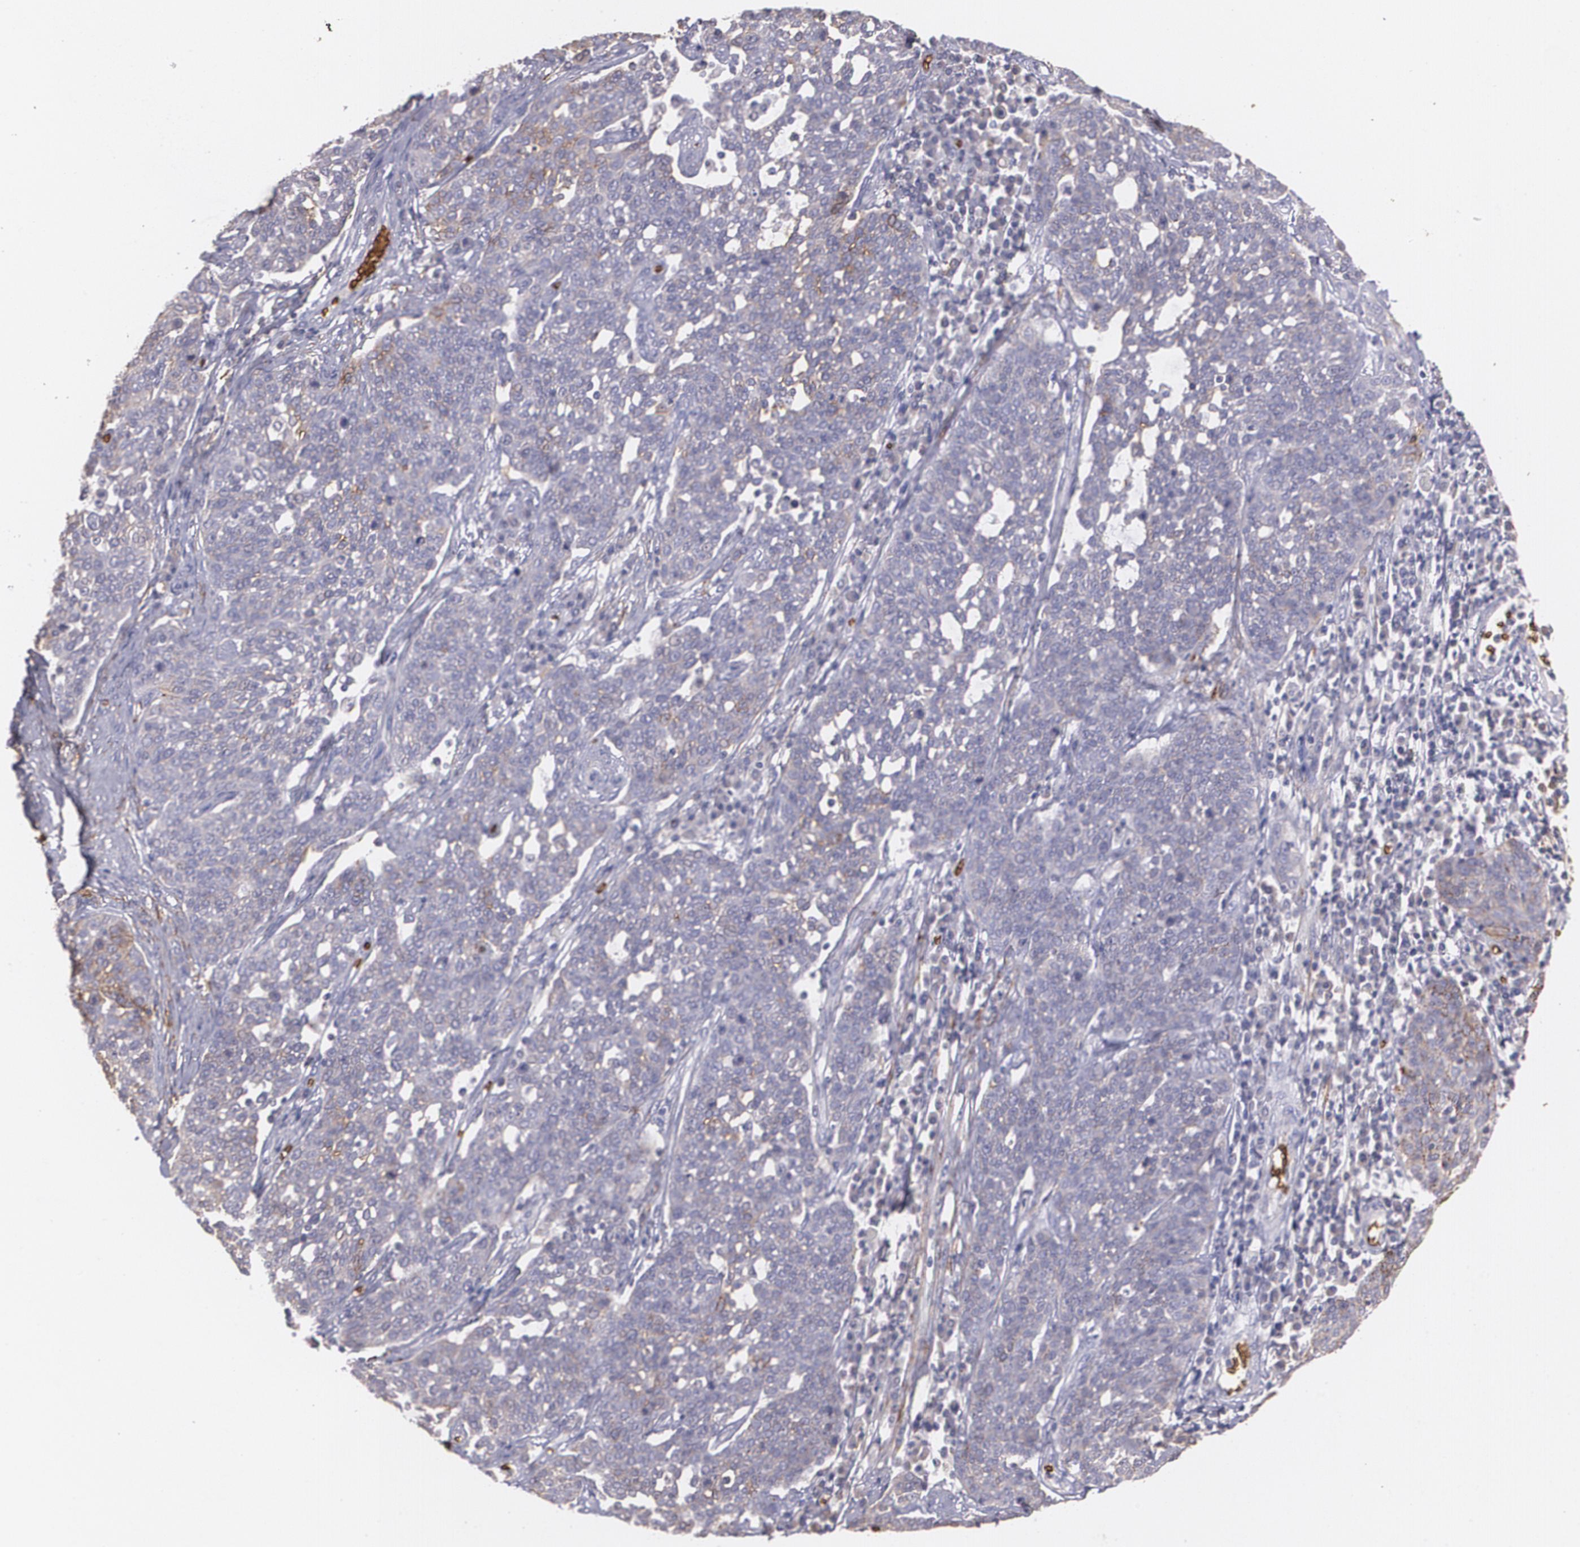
{"staining": {"intensity": "weak", "quantity": ">75%", "location": "cytoplasmic/membranous"}, "tissue": "cervical cancer", "cell_type": "Tumor cells", "image_type": "cancer", "snomed": [{"axis": "morphology", "description": "Squamous cell carcinoma, NOS"}, {"axis": "topography", "description": "Cervix"}], "caption": "Tumor cells show low levels of weak cytoplasmic/membranous positivity in approximately >75% of cells in human cervical squamous cell carcinoma.", "gene": "SLC2A1", "patient": {"sex": "female", "age": 34}}